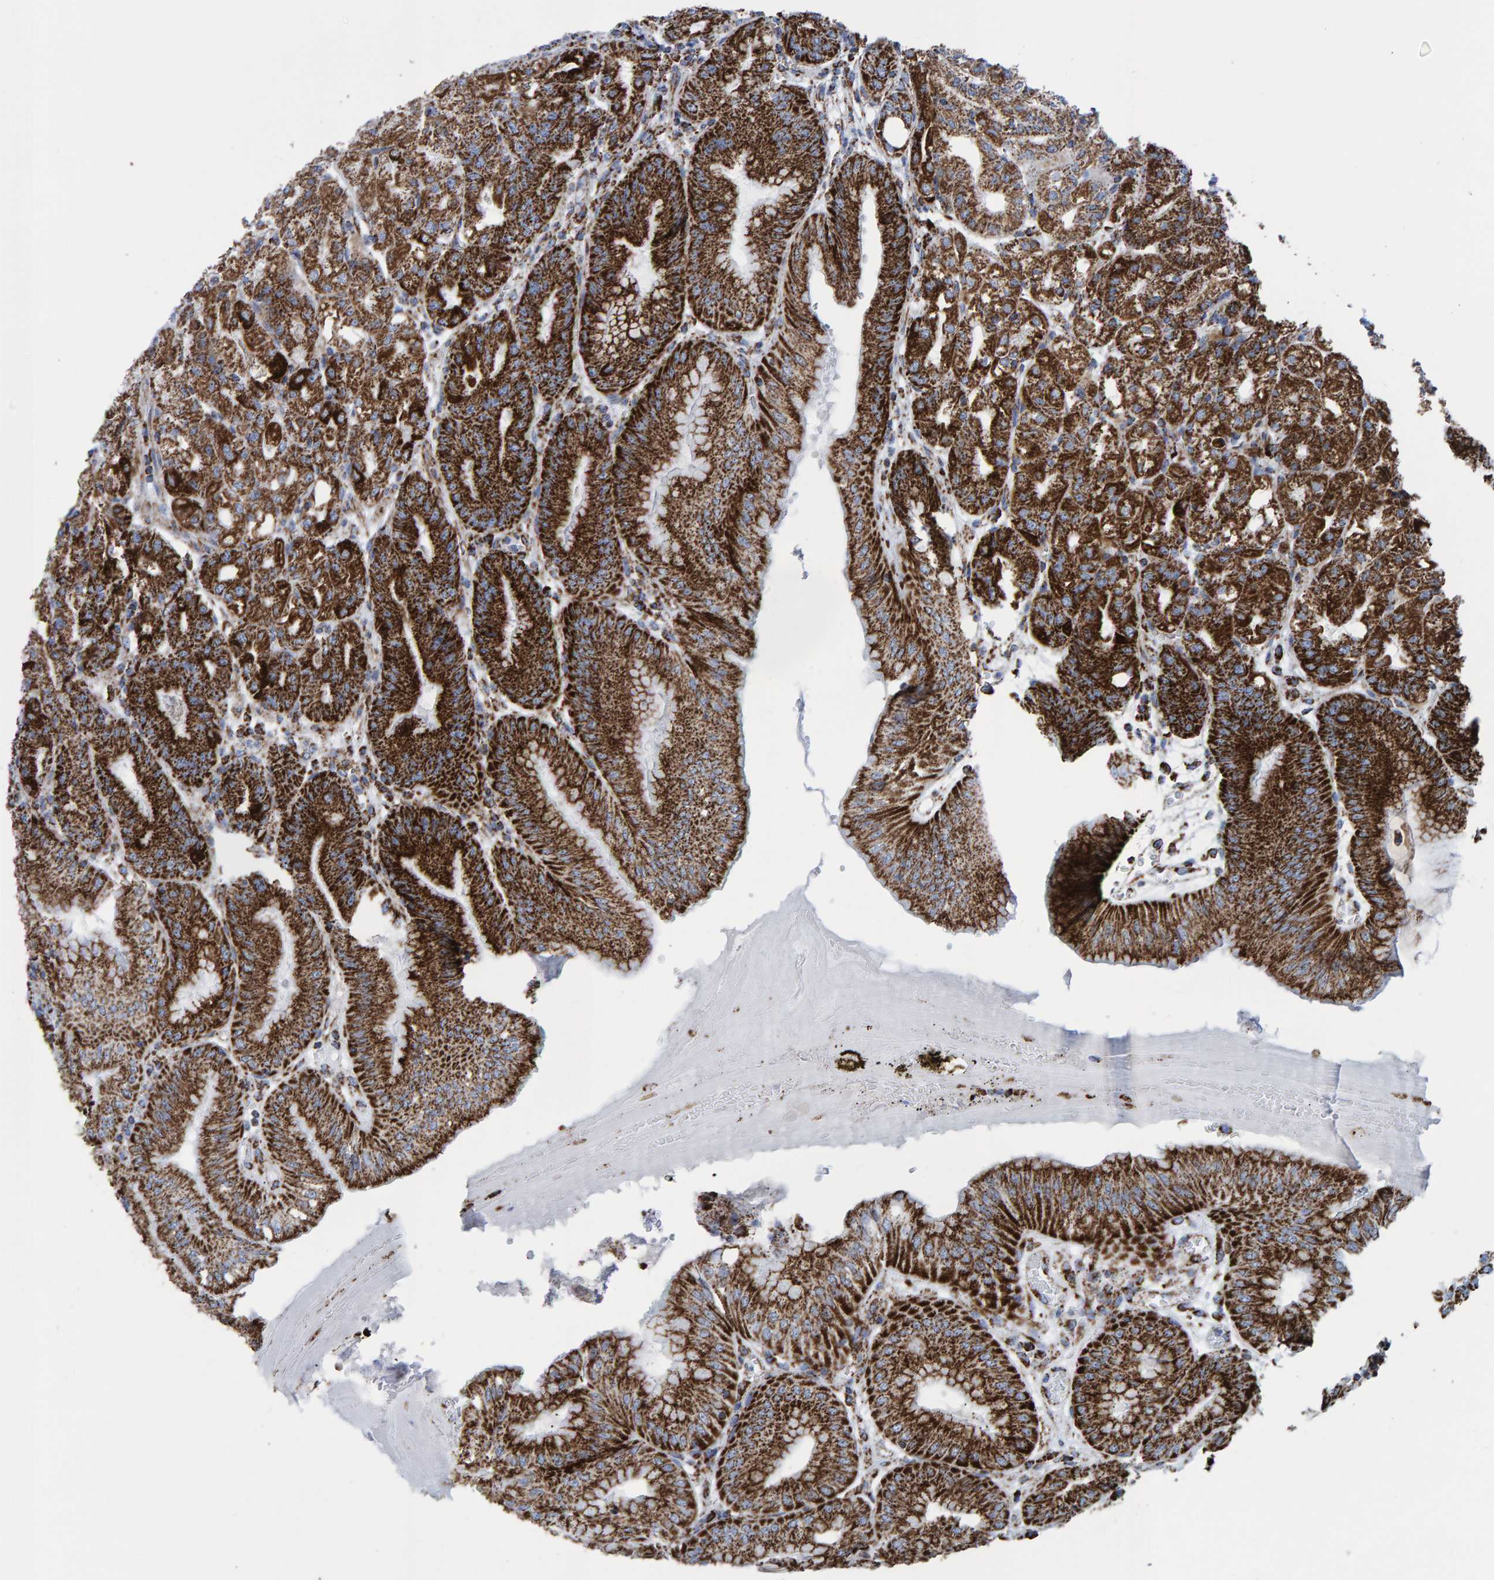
{"staining": {"intensity": "strong", "quantity": ">75%", "location": "cytoplasmic/membranous"}, "tissue": "stomach", "cell_type": "Glandular cells", "image_type": "normal", "snomed": [{"axis": "morphology", "description": "Normal tissue, NOS"}, {"axis": "topography", "description": "Stomach, lower"}], "caption": "Stomach stained with DAB immunohistochemistry (IHC) demonstrates high levels of strong cytoplasmic/membranous expression in about >75% of glandular cells.", "gene": "ENSG00000262660", "patient": {"sex": "male", "age": 71}}